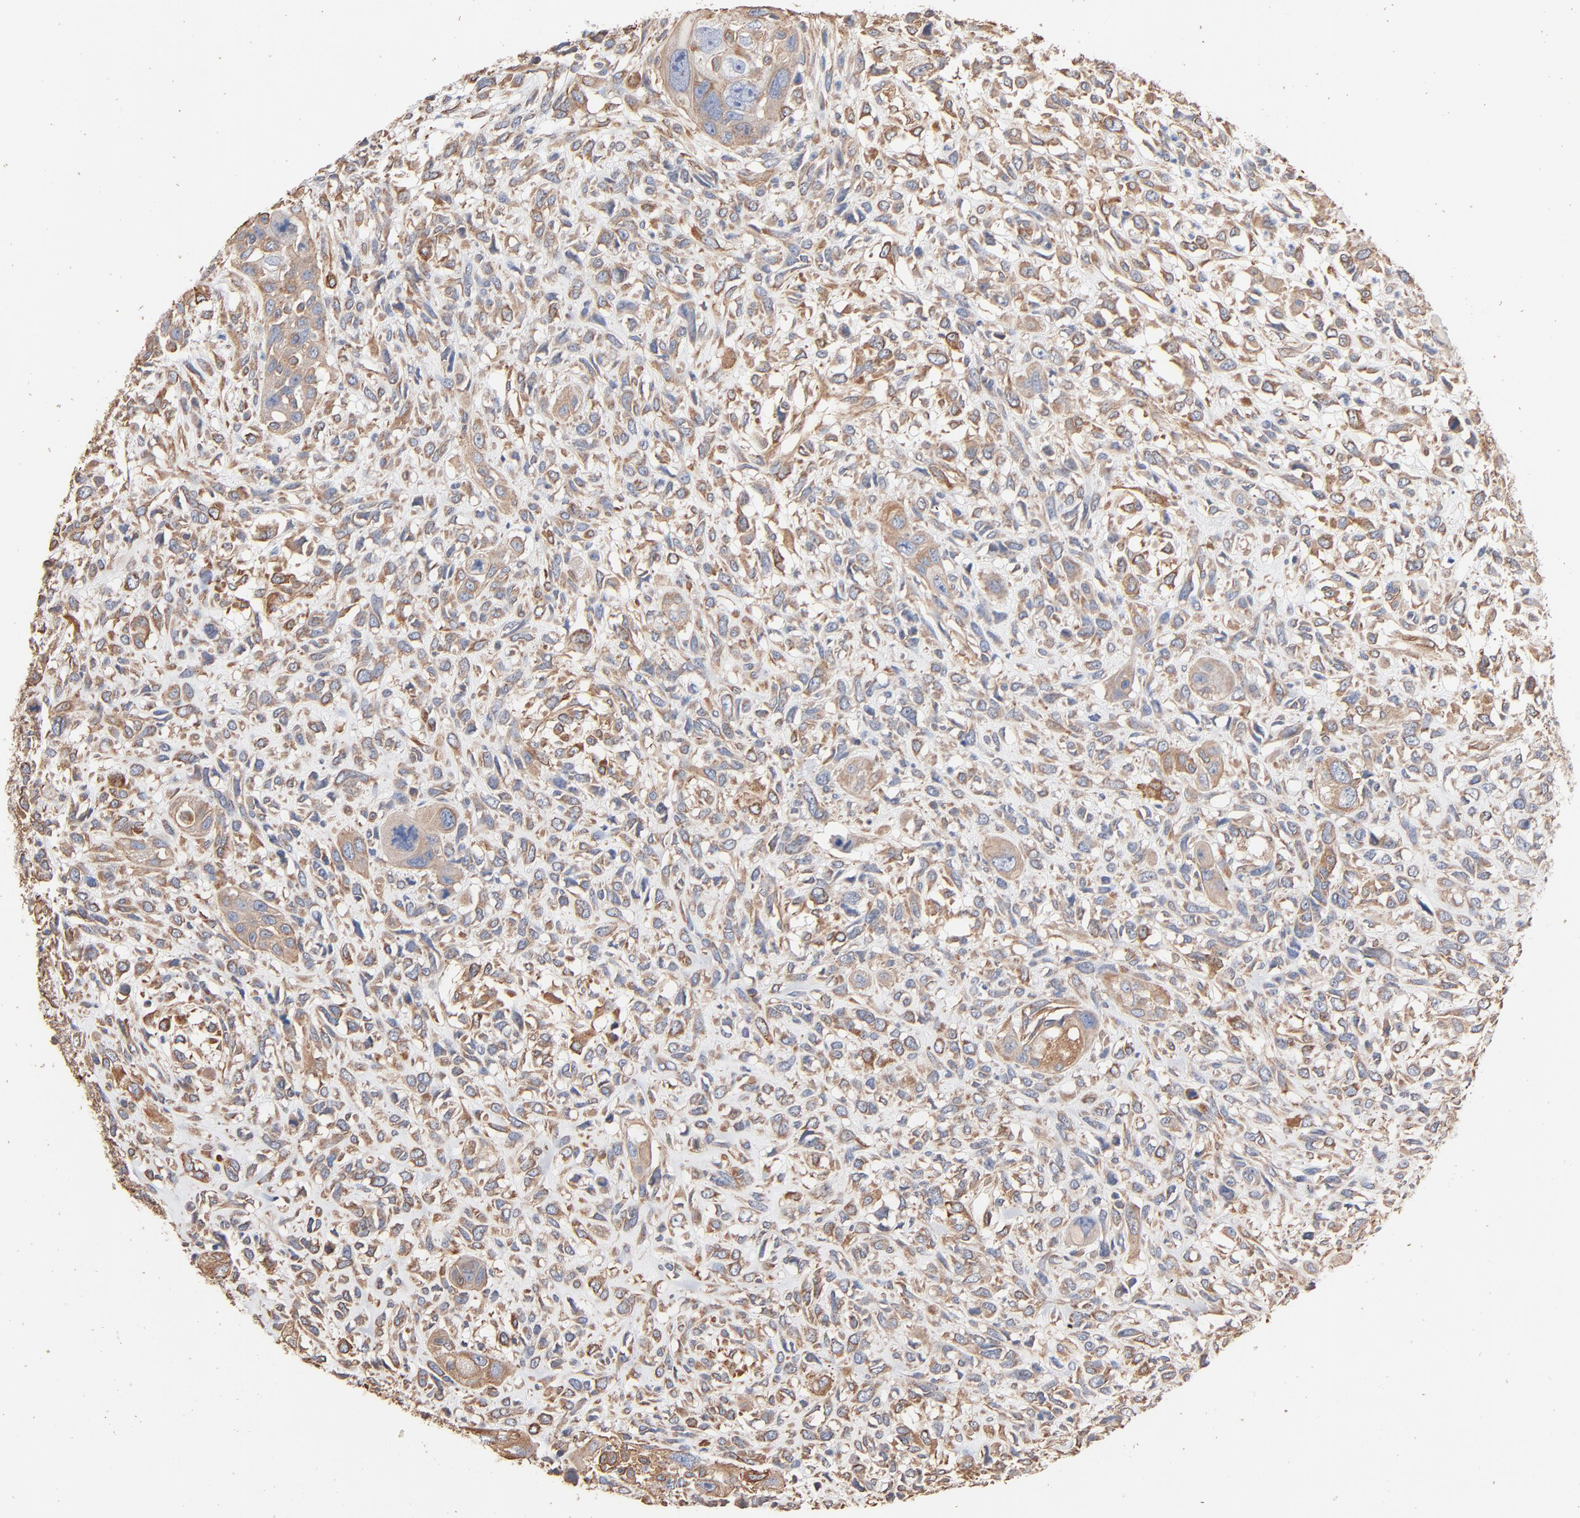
{"staining": {"intensity": "weak", "quantity": ">75%", "location": "cytoplasmic/membranous"}, "tissue": "head and neck cancer", "cell_type": "Tumor cells", "image_type": "cancer", "snomed": [{"axis": "morphology", "description": "Neoplasm, malignant, NOS"}, {"axis": "topography", "description": "Salivary gland"}, {"axis": "topography", "description": "Head-Neck"}], "caption": "Protein staining of head and neck neoplasm (malignant) tissue displays weak cytoplasmic/membranous expression in about >75% of tumor cells.", "gene": "ABCD4", "patient": {"sex": "male", "age": 43}}